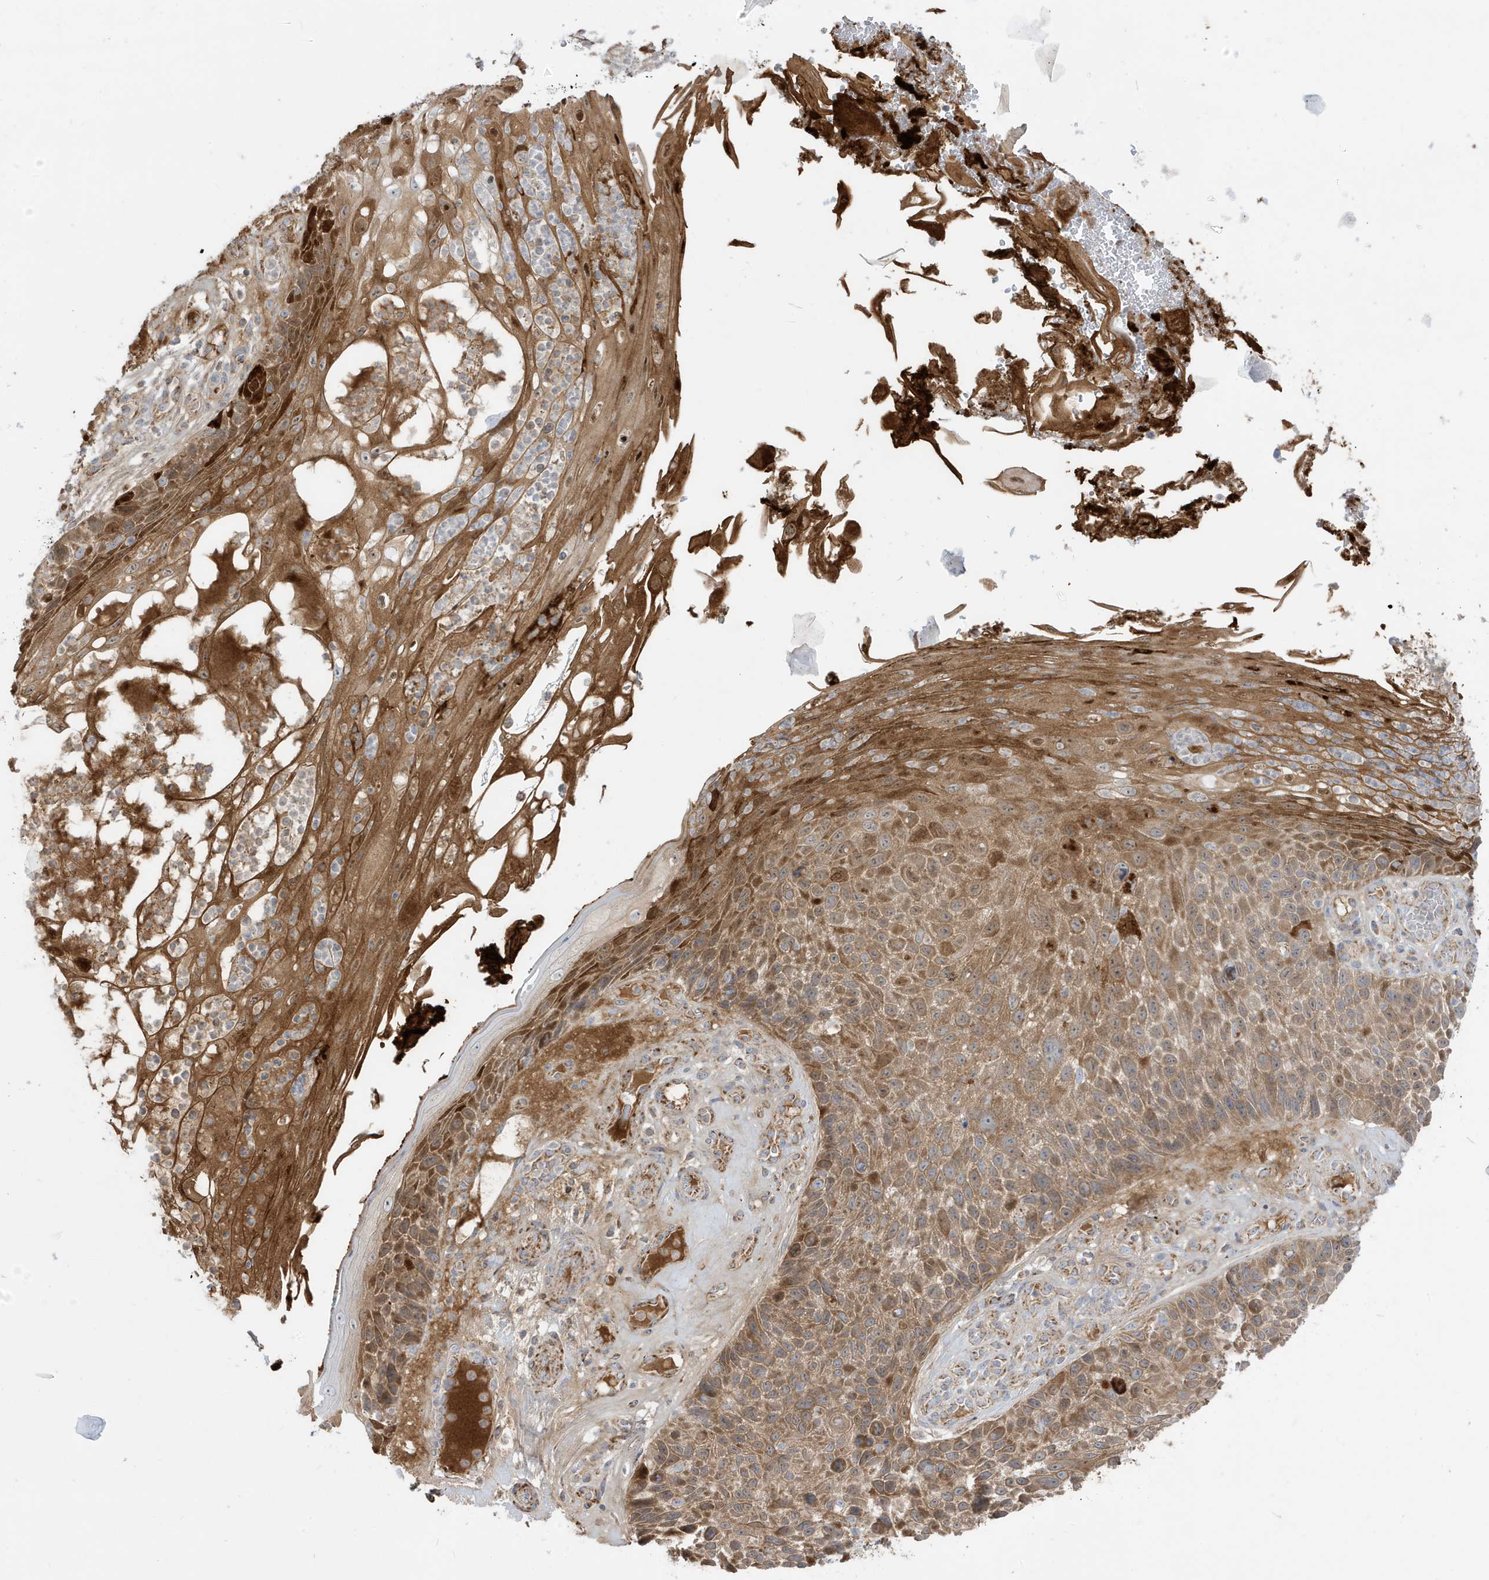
{"staining": {"intensity": "moderate", "quantity": ">75%", "location": "cytoplasmic/membranous"}, "tissue": "skin cancer", "cell_type": "Tumor cells", "image_type": "cancer", "snomed": [{"axis": "morphology", "description": "Squamous cell carcinoma, NOS"}, {"axis": "topography", "description": "Skin"}], "caption": "Squamous cell carcinoma (skin) stained for a protein demonstrates moderate cytoplasmic/membranous positivity in tumor cells. The protein of interest is stained brown, and the nuclei are stained in blue (DAB IHC with brightfield microscopy, high magnification).", "gene": "IFT57", "patient": {"sex": "female", "age": 88}}